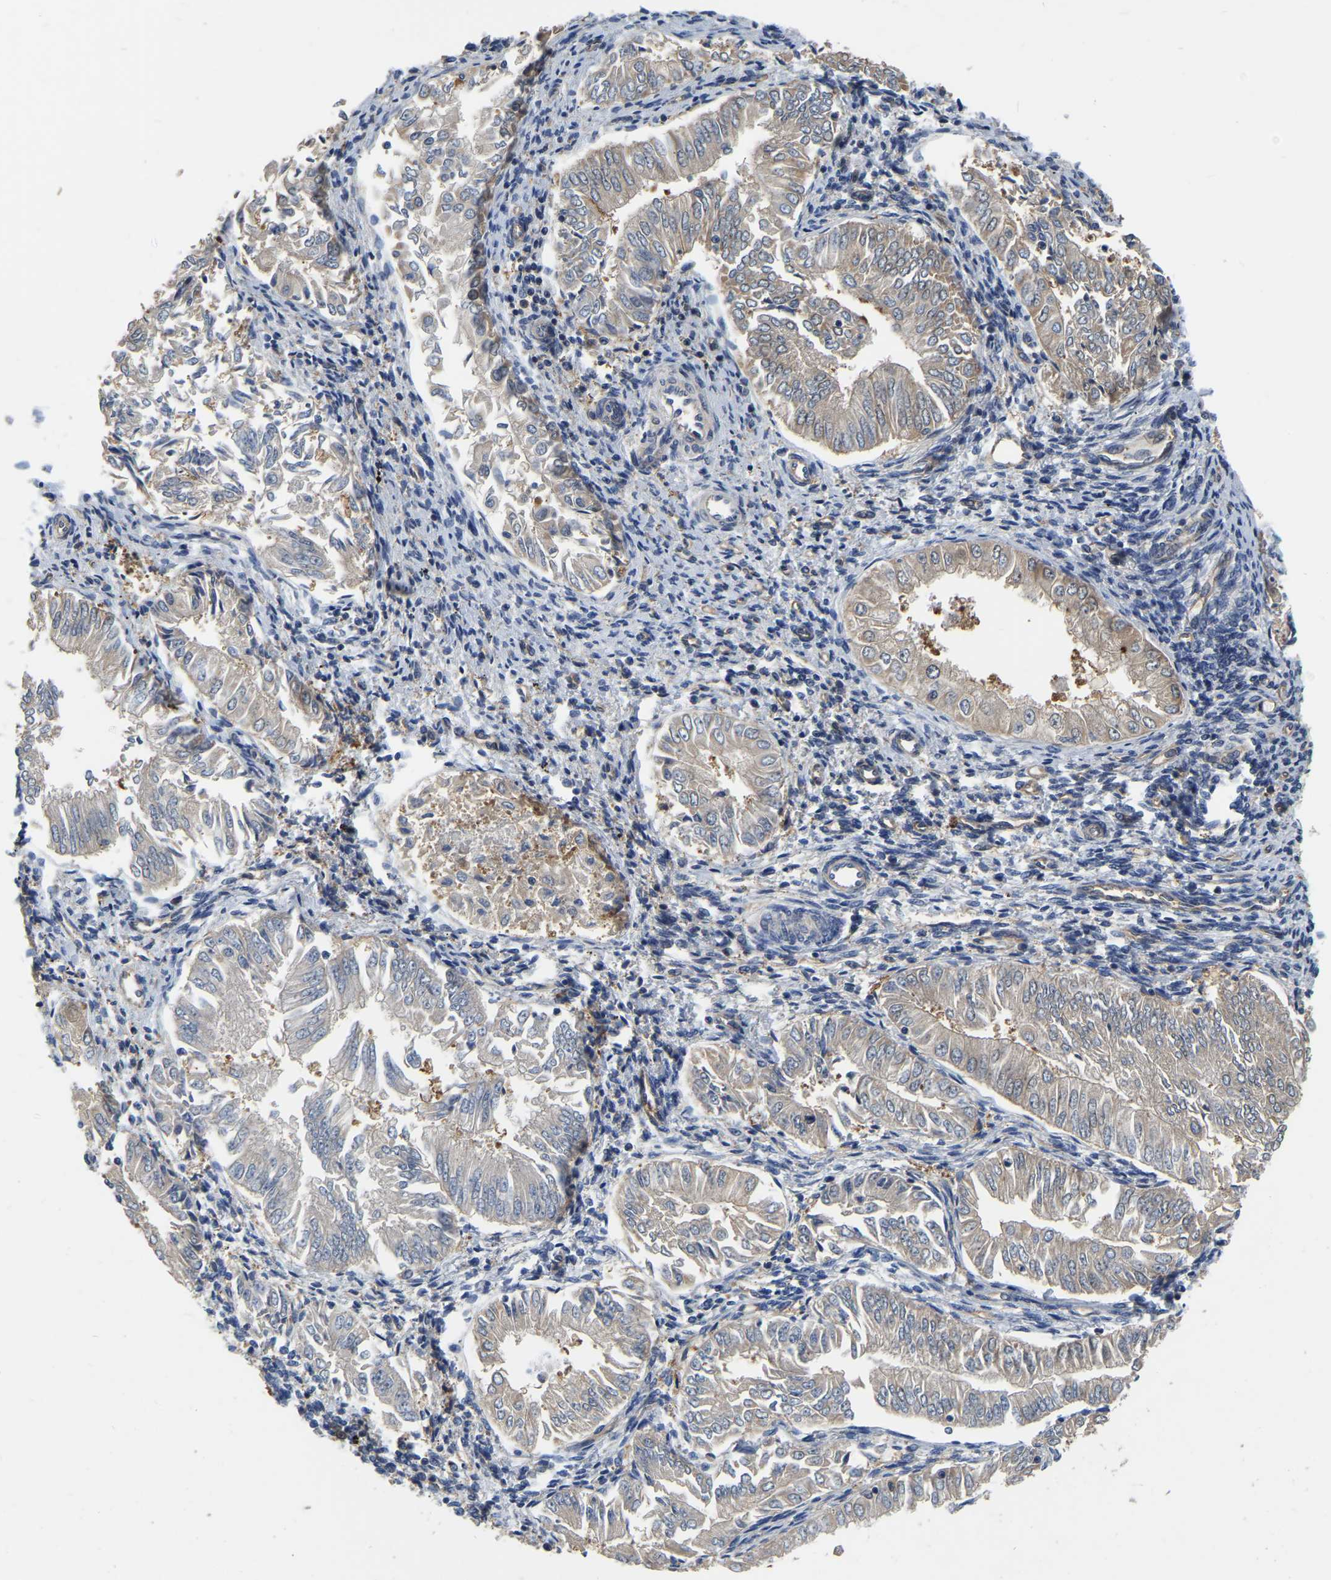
{"staining": {"intensity": "negative", "quantity": "none", "location": "none"}, "tissue": "endometrial cancer", "cell_type": "Tumor cells", "image_type": "cancer", "snomed": [{"axis": "morphology", "description": "Adenocarcinoma, NOS"}, {"axis": "topography", "description": "Endometrium"}], "caption": "DAB immunohistochemical staining of endometrial cancer (adenocarcinoma) shows no significant staining in tumor cells.", "gene": "GARS1", "patient": {"sex": "female", "age": 53}}